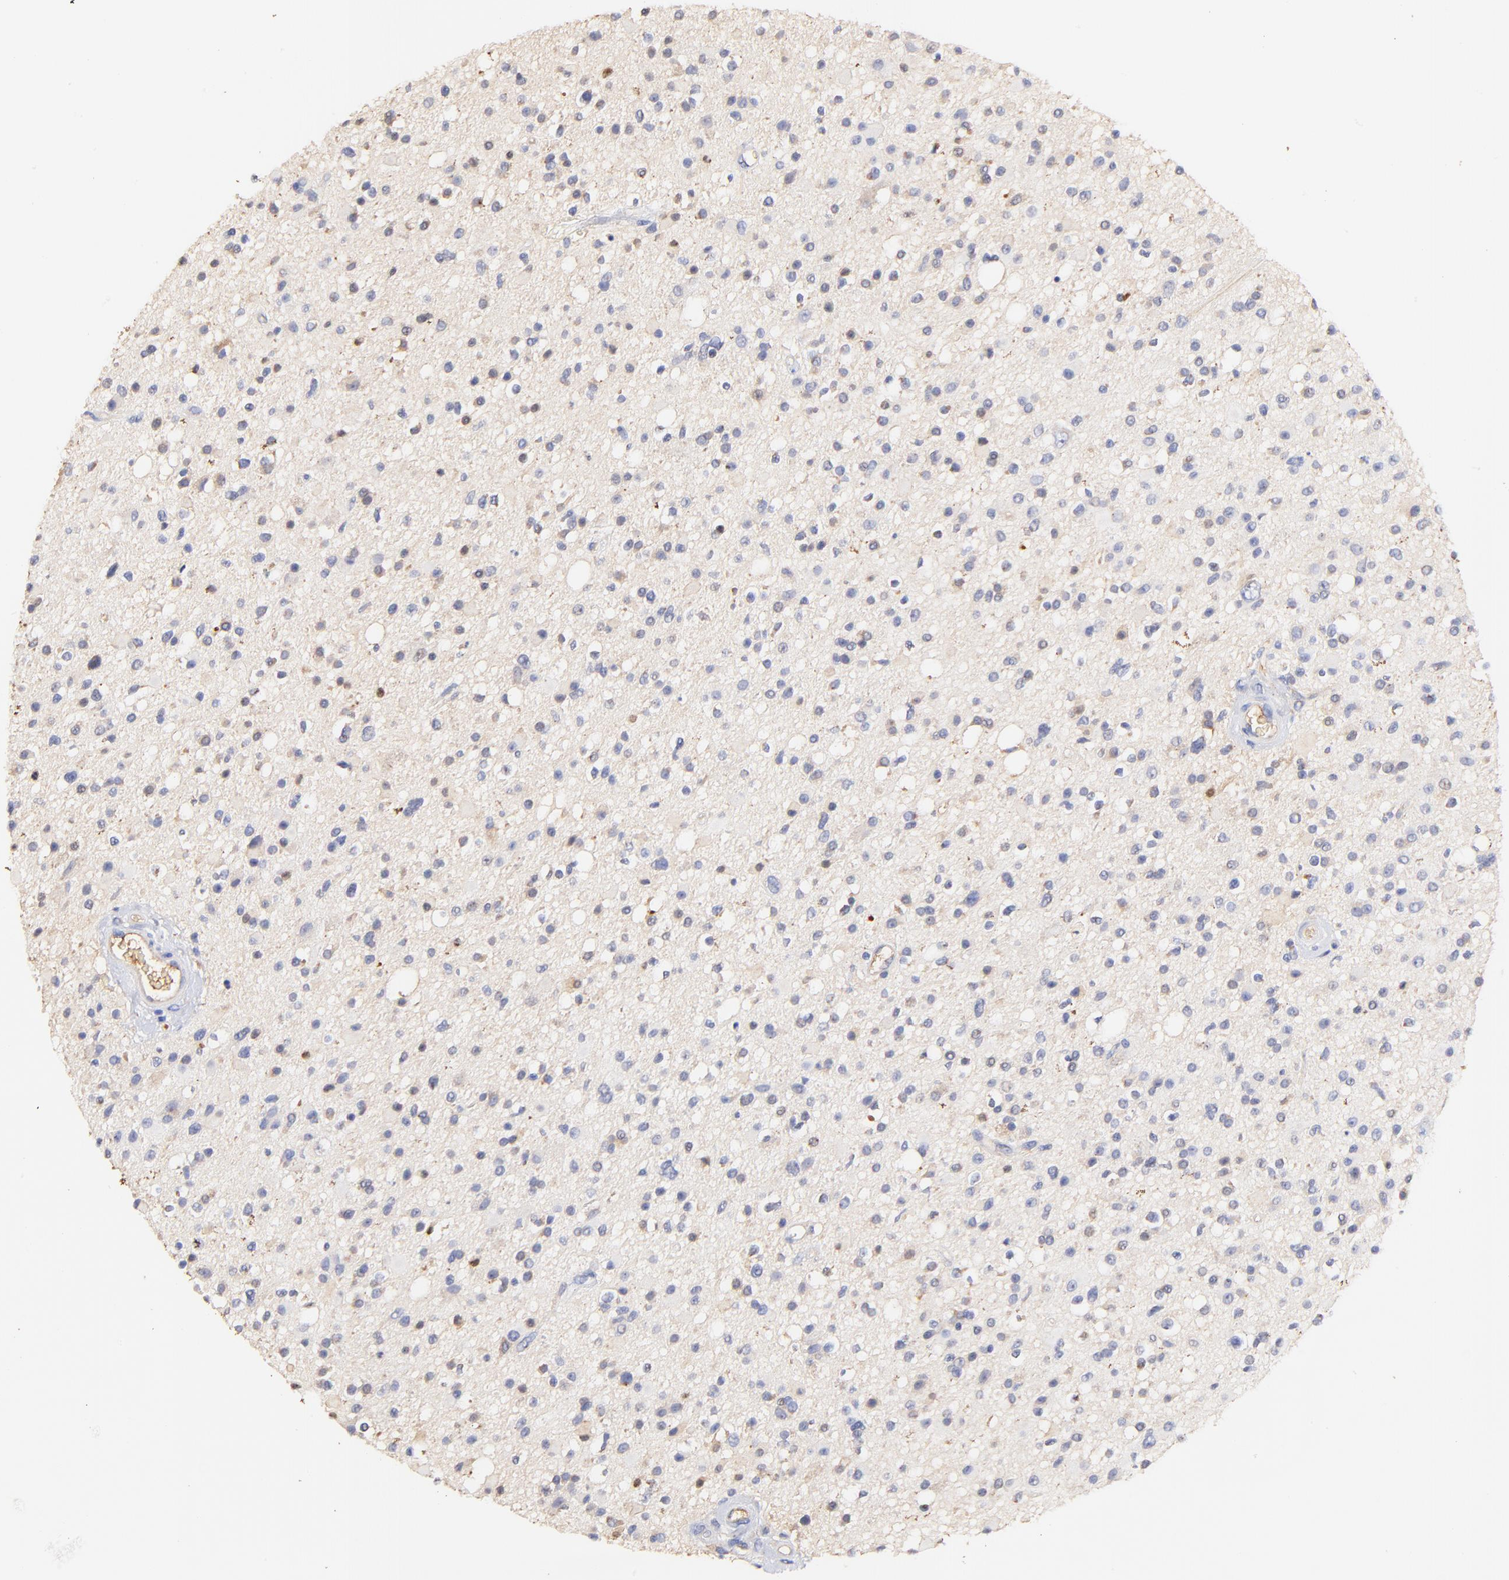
{"staining": {"intensity": "moderate", "quantity": "<25%", "location": "cytoplasmic/membranous"}, "tissue": "glioma", "cell_type": "Tumor cells", "image_type": "cancer", "snomed": [{"axis": "morphology", "description": "Glioma, malignant, High grade"}, {"axis": "topography", "description": "Brain"}], "caption": "Glioma was stained to show a protein in brown. There is low levels of moderate cytoplasmic/membranous expression in approximately <25% of tumor cells. Nuclei are stained in blue.", "gene": "IGLV7-43", "patient": {"sex": "male", "age": 33}}